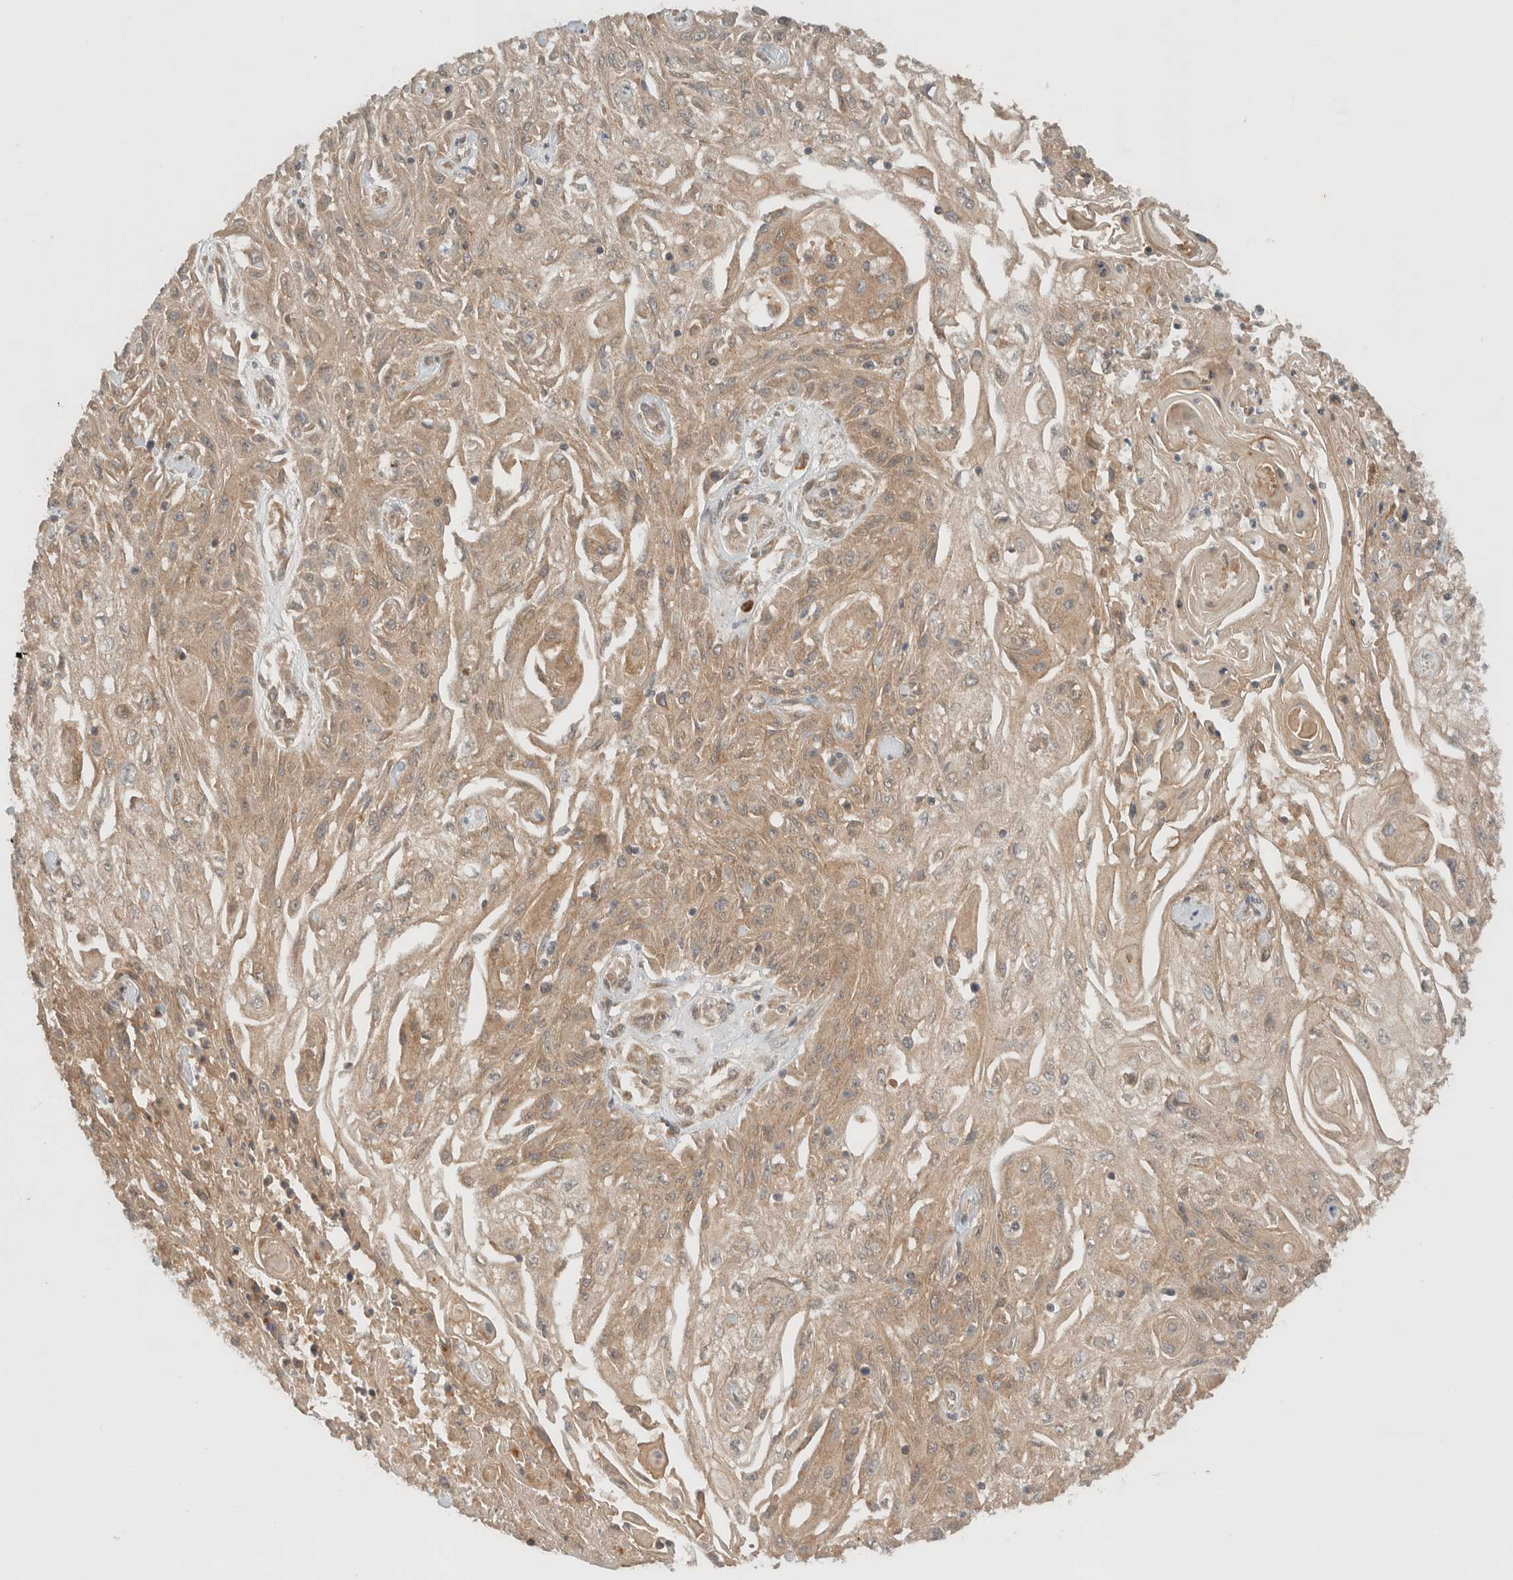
{"staining": {"intensity": "weak", "quantity": ">75%", "location": "cytoplasmic/membranous"}, "tissue": "skin cancer", "cell_type": "Tumor cells", "image_type": "cancer", "snomed": [{"axis": "morphology", "description": "Squamous cell carcinoma, NOS"}, {"axis": "morphology", "description": "Squamous cell carcinoma, metastatic, NOS"}, {"axis": "topography", "description": "Skin"}, {"axis": "topography", "description": "Lymph node"}], "caption": "Skin cancer (metastatic squamous cell carcinoma) stained with a brown dye demonstrates weak cytoplasmic/membranous positive expression in approximately >75% of tumor cells.", "gene": "ARFGEF2", "patient": {"sex": "male", "age": 75}}